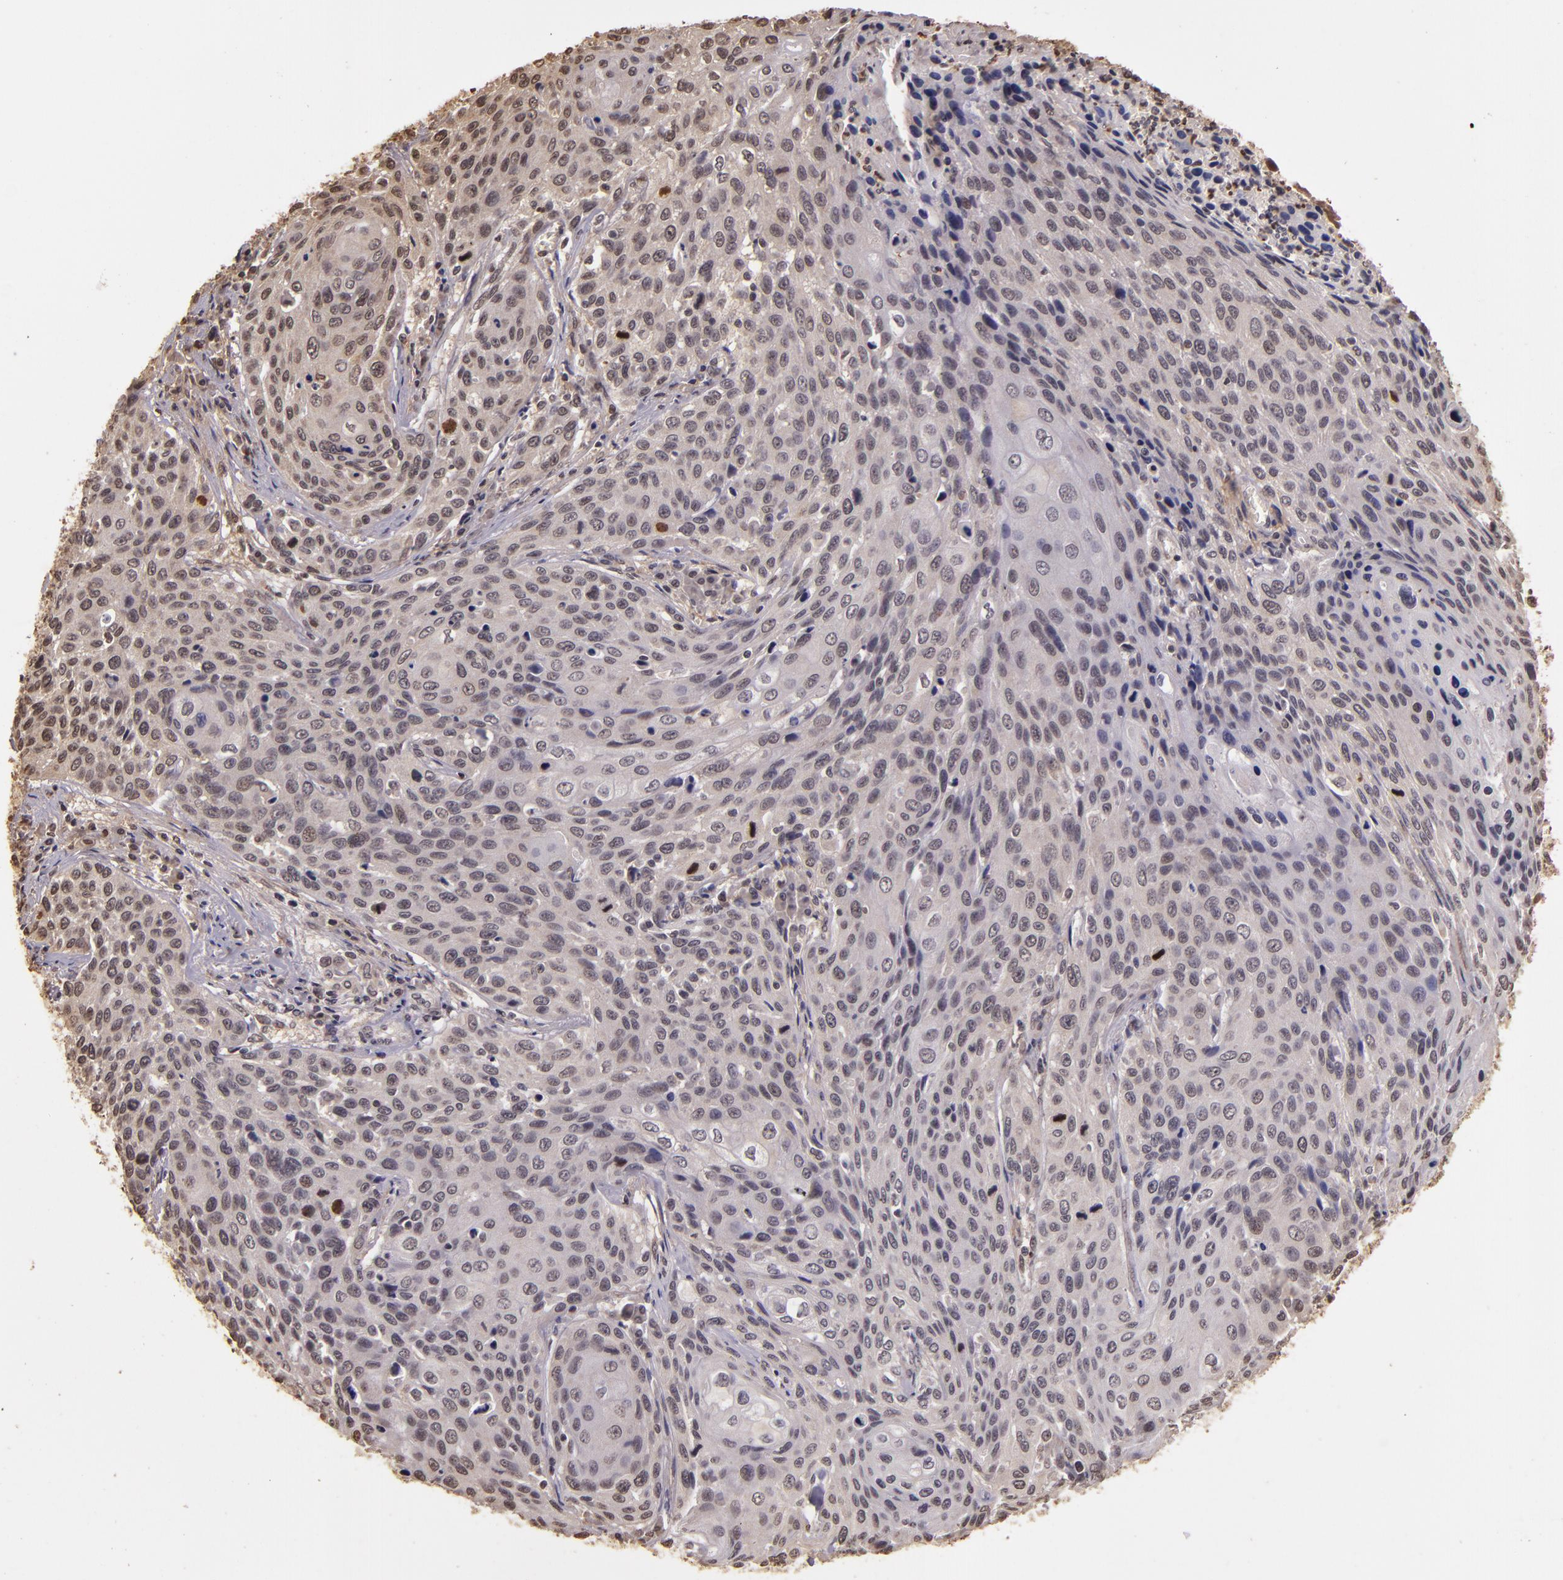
{"staining": {"intensity": "weak", "quantity": "25%-75%", "location": "cytoplasmic/membranous,nuclear"}, "tissue": "cervical cancer", "cell_type": "Tumor cells", "image_type": "cancer", "snomed": [{"axis": "morphology", "description": "Squamous cell carcinoma, NOS"}, {"axis": "topography", "description": "Cervix"}], "caption": "Human cervical cancer (squamous cell carcinoma) stained with a protein marker demonstrates weak staining in tumor cells.", "gene": "CUL1", "patient": {"sex": "female", "age": 32}}